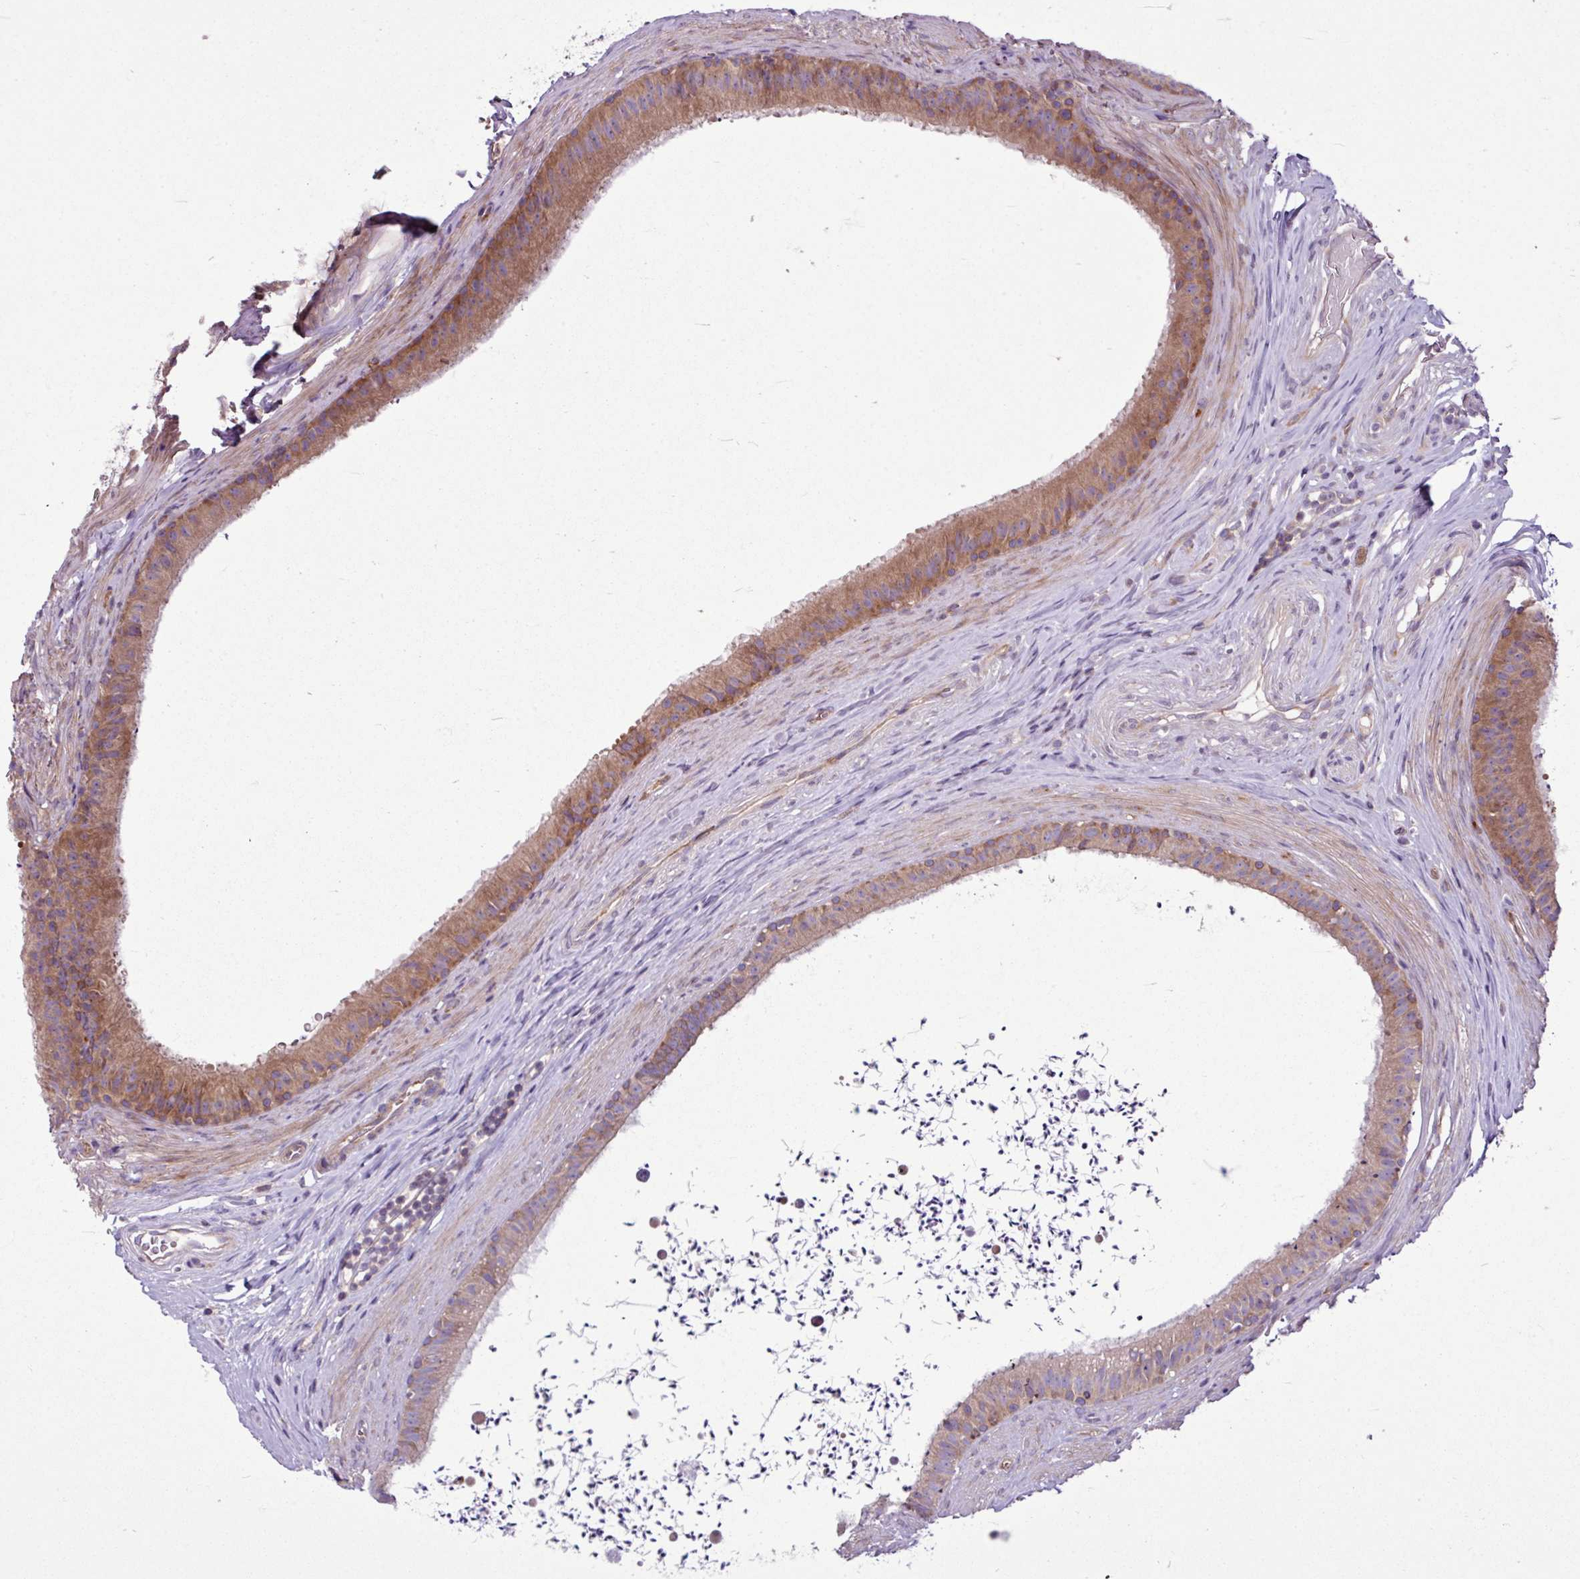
{"staining": {"intensity": "moderate", "quantity": ">75%", "location": "cytoplasmic/membranous"}, "tissue": "epididymis", "cell_type": "Glandular cells", "image_type": "normal", "snomed": [{"axis": "morphology", "description": "Normal tissue, NOS"}, {"axis": "topography", "description": "Testis"}, {"axis": "topography", "description": "Epididymis"}], "caption": "Approximately >75% of glandular cells in normal human epididymis display moderate cytoplasmic/membranous protein staining as visualized by brown immunohistochemical staining.", "gene": "MROH2A", "patient": {"sex": "male", "age": 41}}